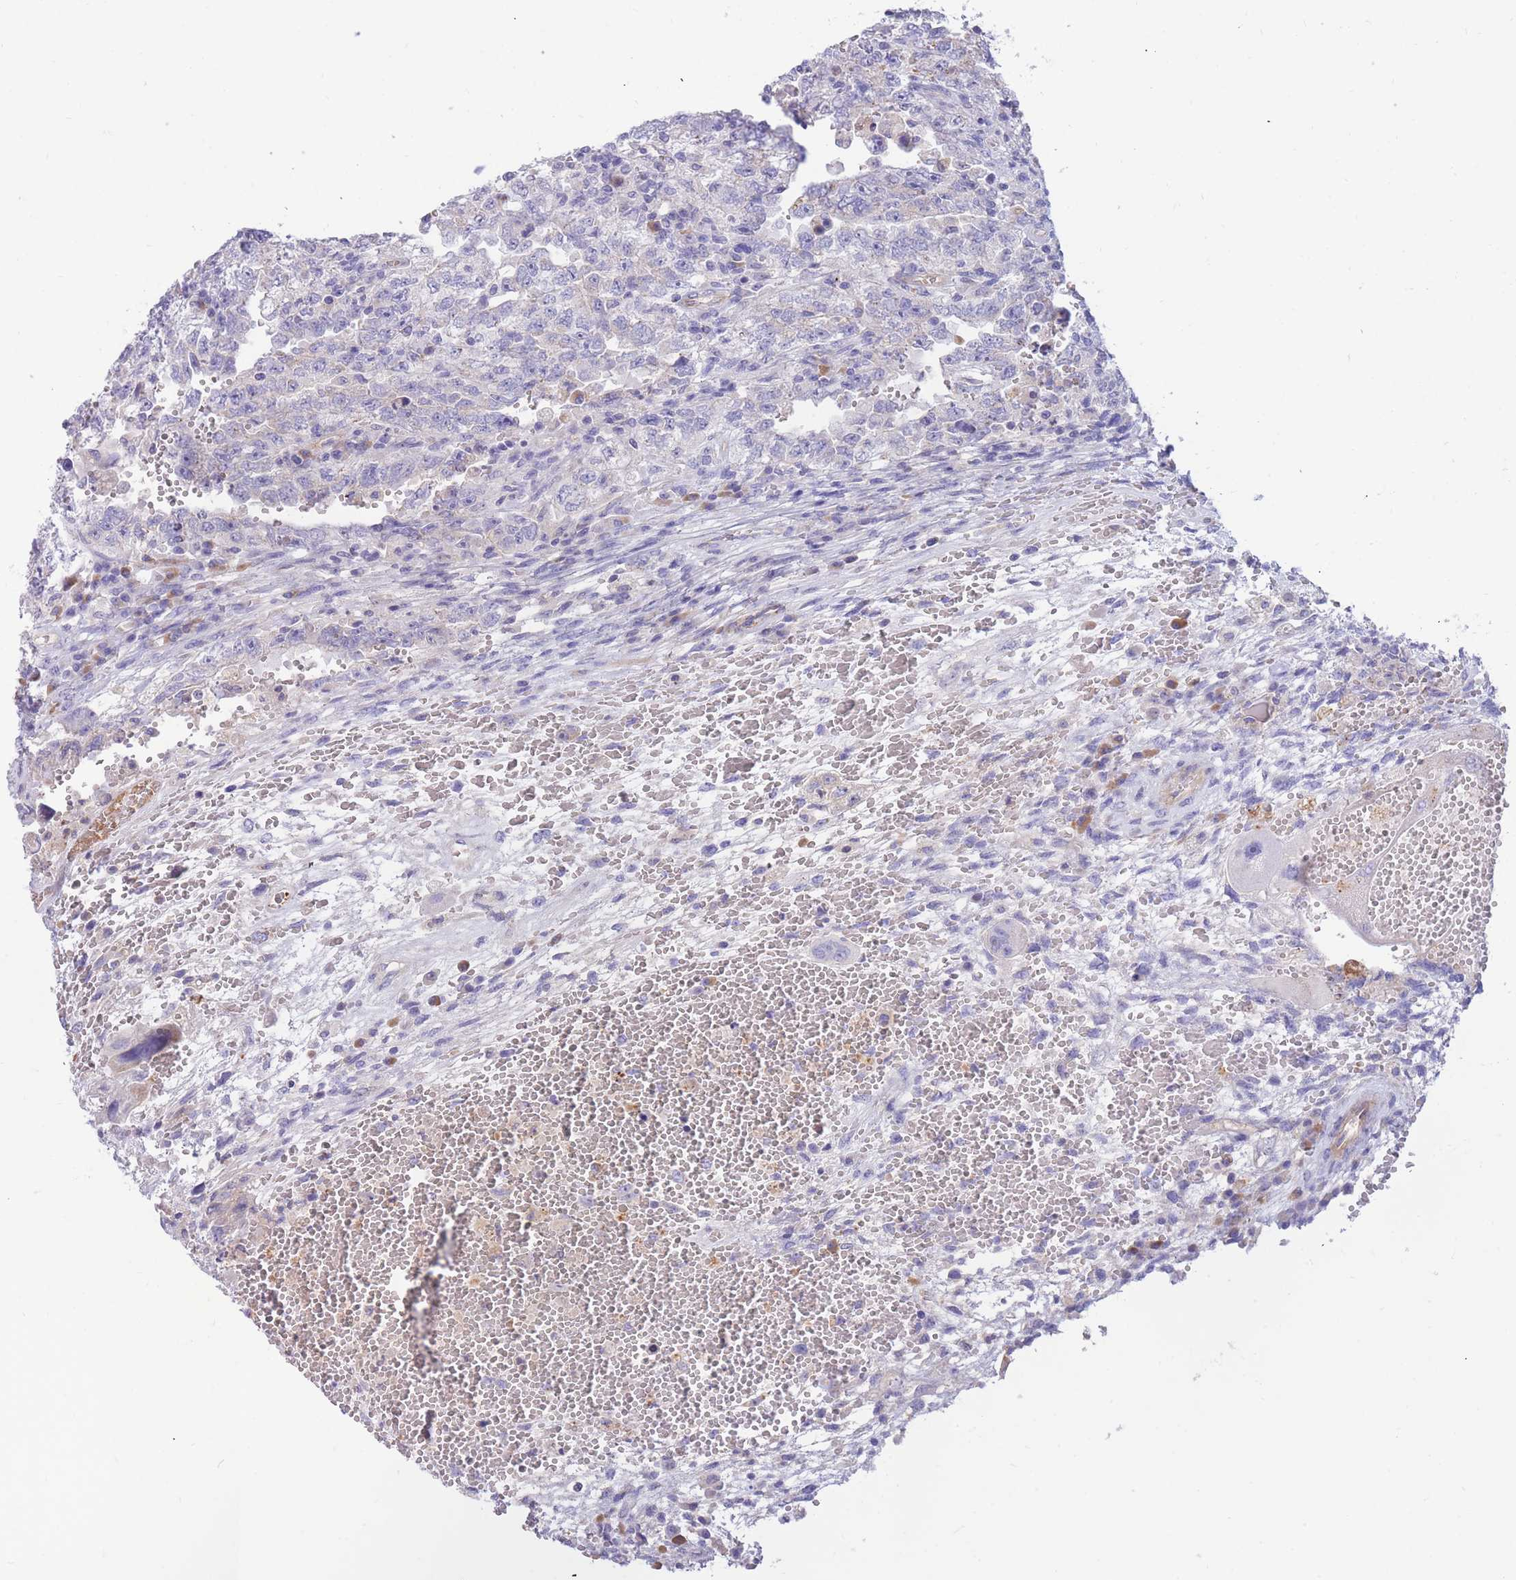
{"staining": {"intensity": "negative", "quantity": "none", "location": "none"}, "tissue": "testis cancer", "cell_type": "Tumor cells", "image_type": "cancer", "snomed": [{"axis": "morphology", "description": "Carcinoma, Embryonal, NOS"}, {"axis": "topography", "description": "Testis"}], "caption": "Micrograph shows no protein expression in tumor cells of testis embryonal carcinoma tissue.", "gene": "SULT1A1", "patient": {"sex": "male", "age": 26}}